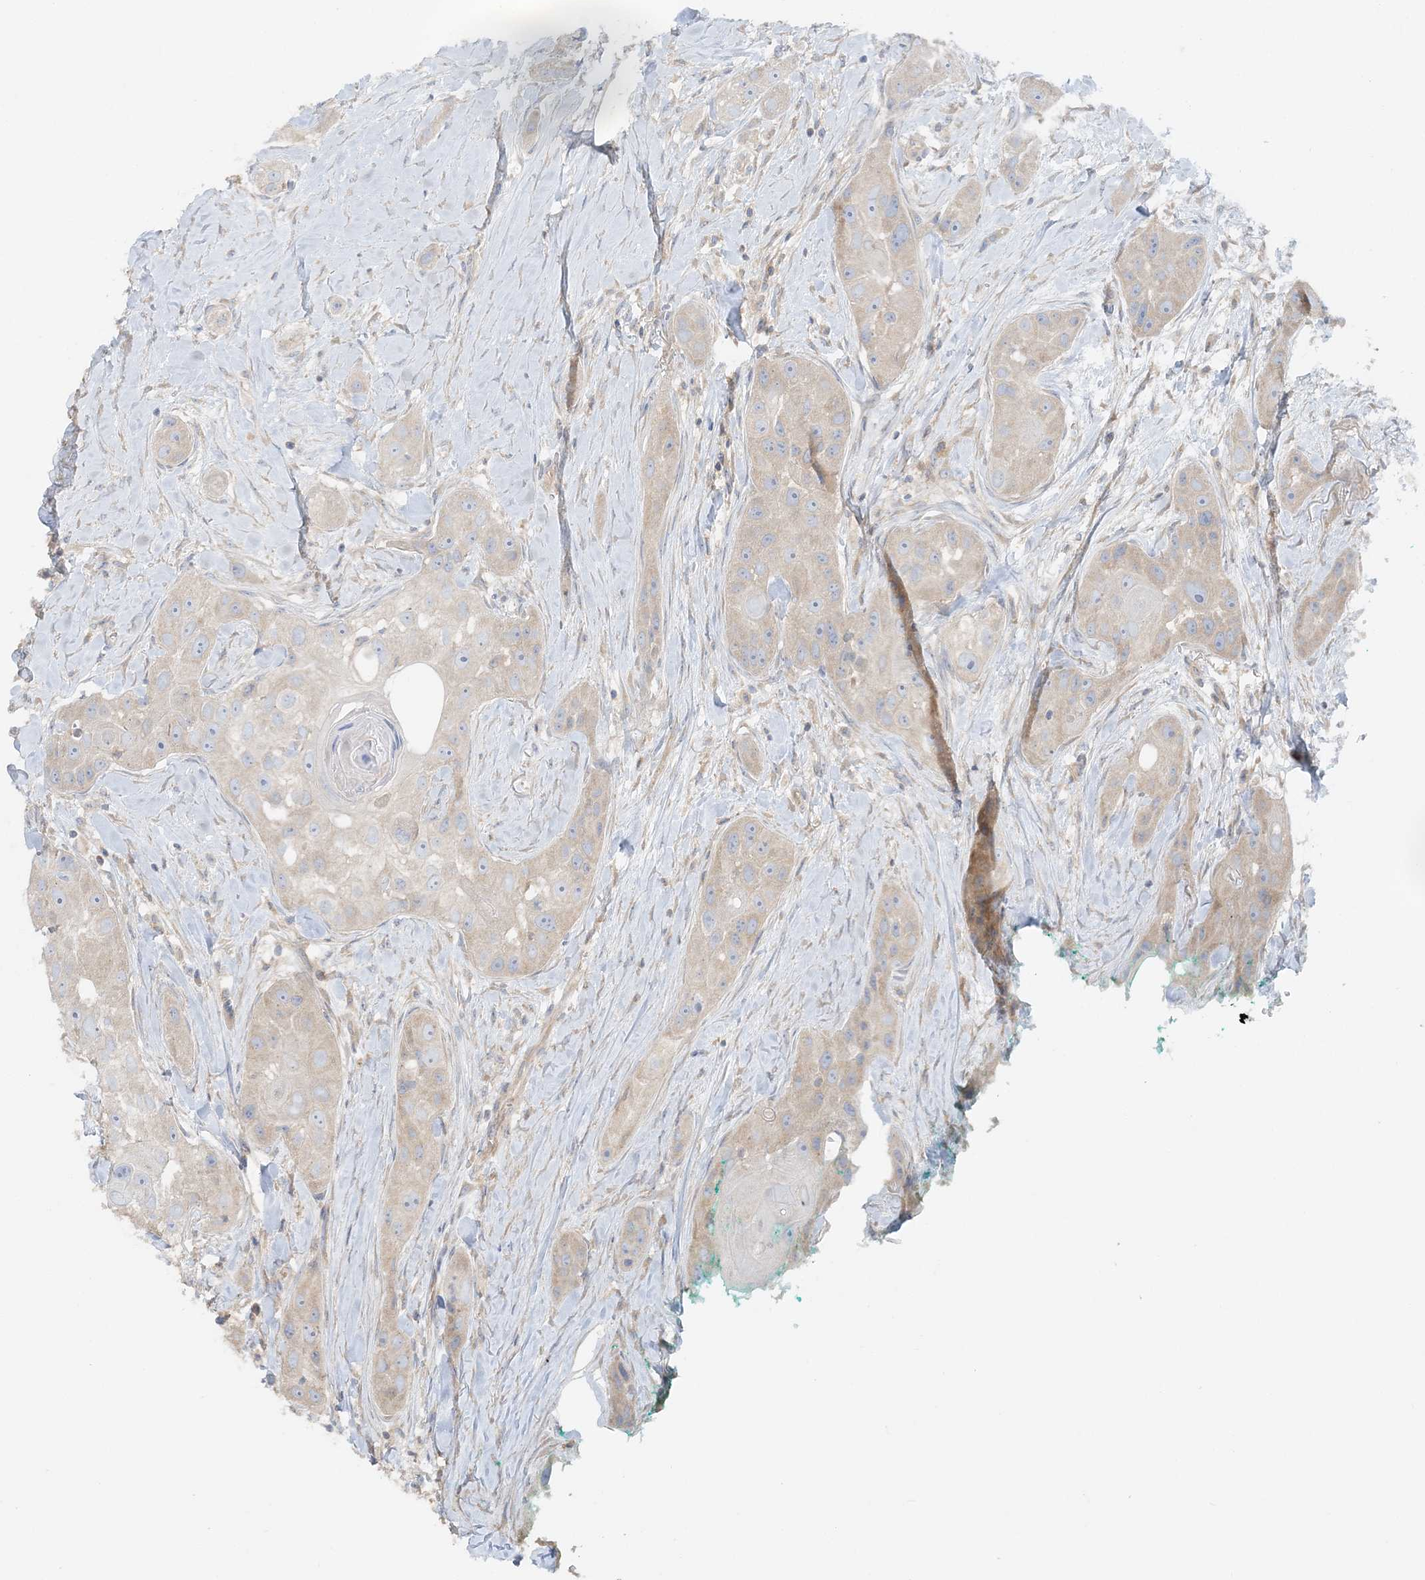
{"staining": {"intensity": "weak", "quantity": "<25%", "location": "cytoplasmic/membranous"}, "tissue": "head and neck cancer", "cell_type": "Tumor cells", "image_type": "cancer", "snomed": [{"axis": "morphology", "description": "Normal tissue, NOS"}, {"axis": "morphology", "description": "Squamous cell carcinoma, NOS"}, {"axis": "topography", "description": "Skeletal muscle"}, {"axis": "topography", "description": "Head-Neck"}], "caption": "Squamous cell carcinoma (head and neck) stained for a protein using immunohistochemistry (IHC) displays no positivity tumor cells.", "gene": "TBC1D5", "patient": {"sex": "male", "age": 51}}